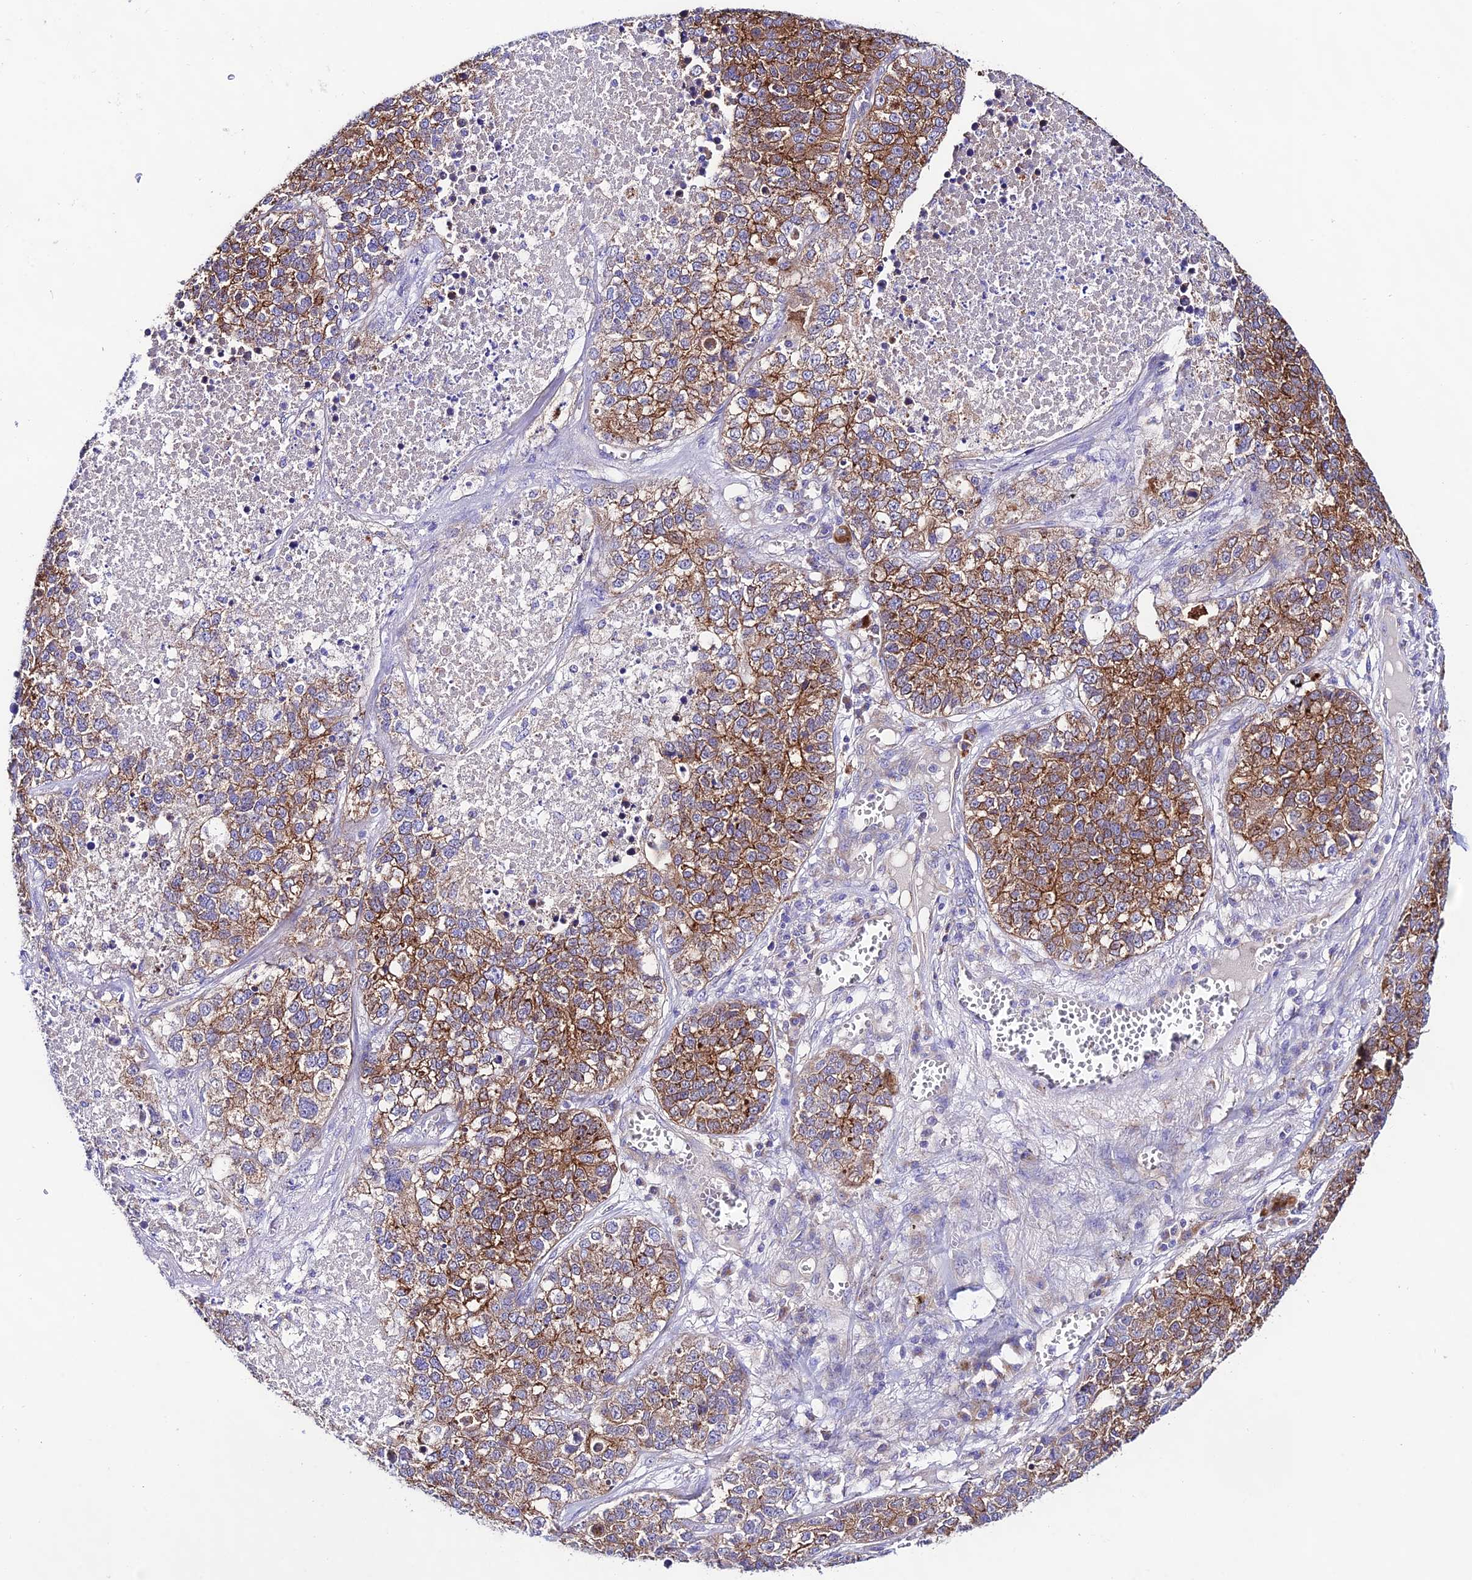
{"staining": {"intensity": "moderate", "quantity": ">75%", "location": "cytoplasmic/membranous"}, "tissue": "lung cancer", "cell_type": "Tumor cells", "image_type": "cancer", "snomed": [{"axis": "morphology", "description": "Adenocarcinoma, NOS"}, {"axis": "topography", "description": "Lung"}], "caption": "Immunohistochemistry (IHC) staining of lung cancer (adenocarcinoma), which shows medium levels of moderate cytoplasmic/membranous expression in approximately >75% of tumor cells indicating moderate cytoplasmic/membranous protein staining. The staining was performed using DAB (brown) for protein detection and nuclei were counterstained in hematoxylin (blue).", "gene": "LACTB2", "patient": {"sex": "male", "age": 49}}